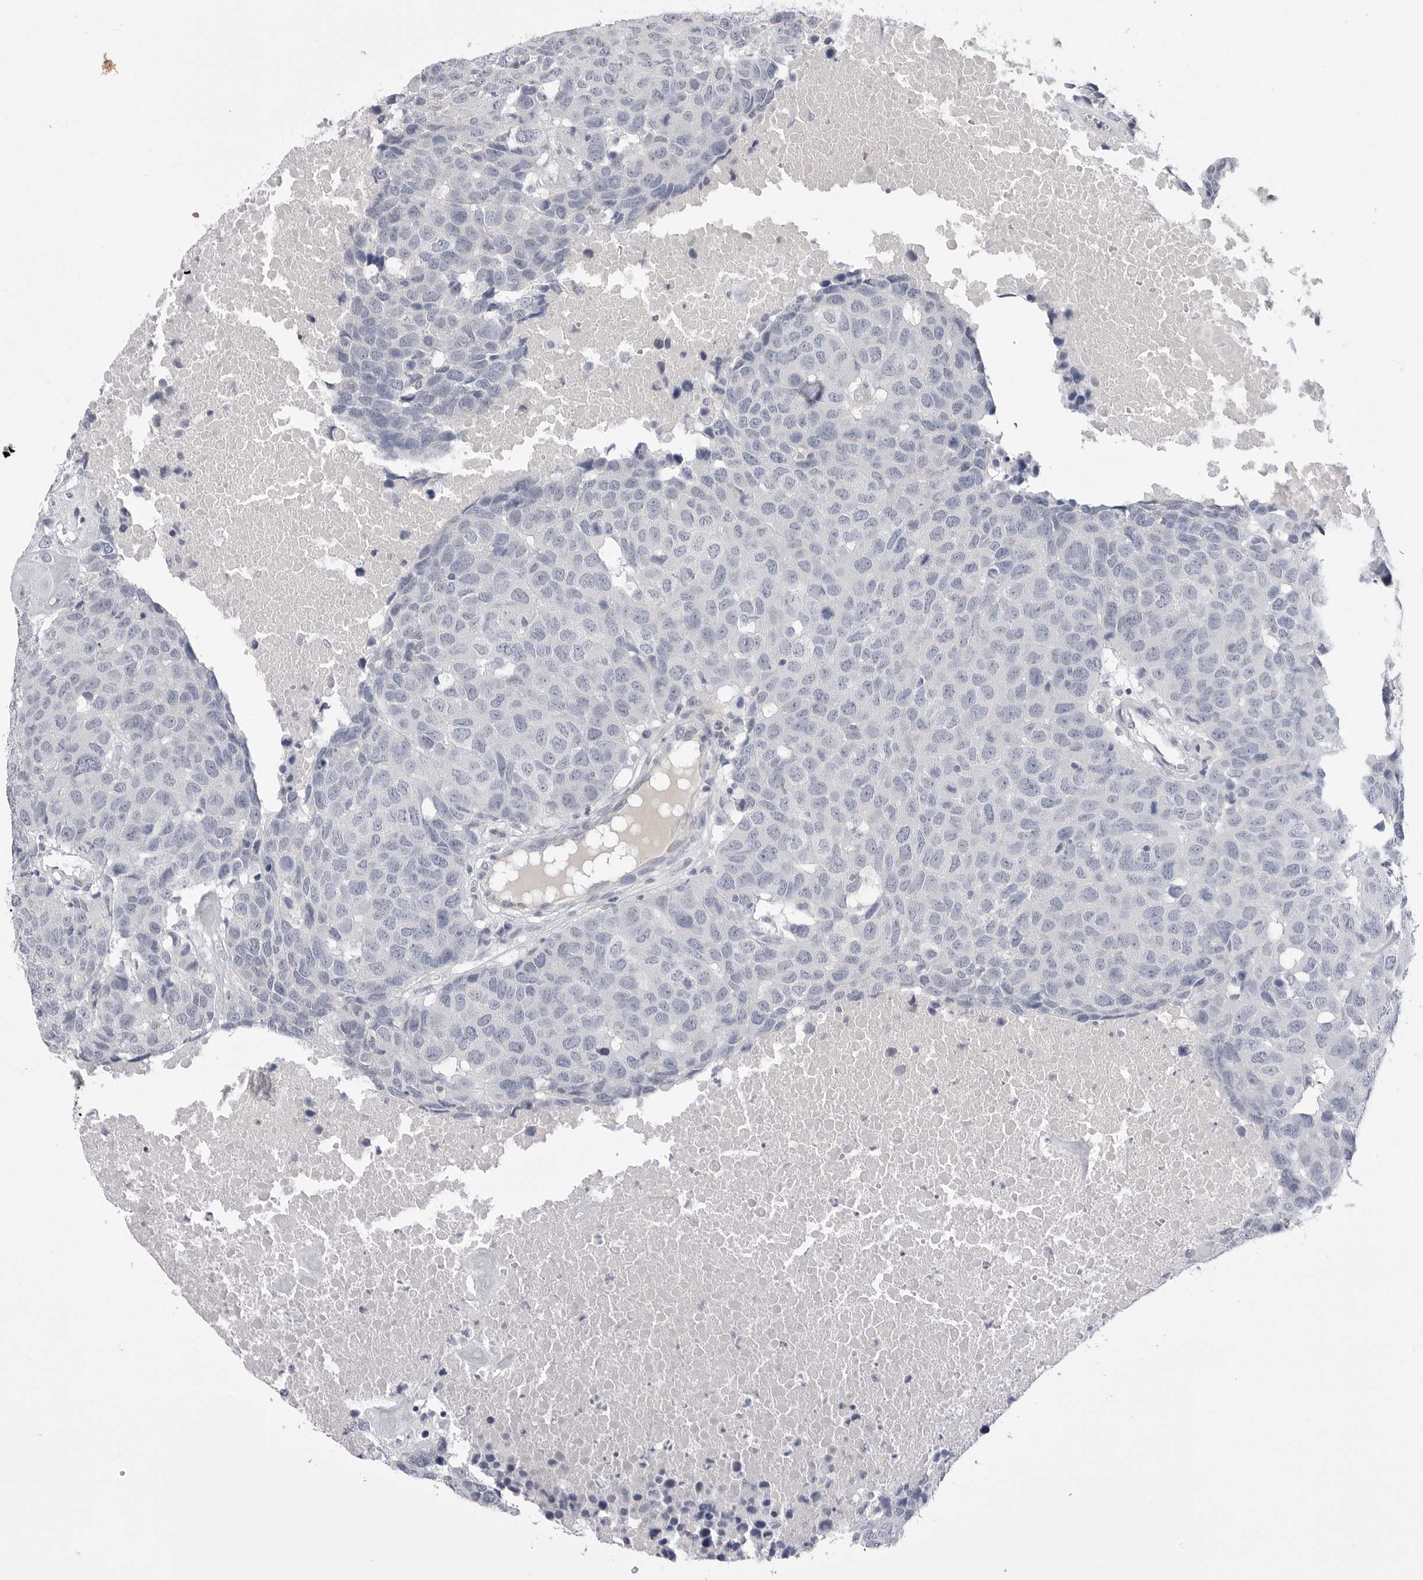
{"staining": {"intensity": "negative", "quantity": "none", "location": "none"}, "tissue": "head and neck cancer", "cell_type": "Tumor cells", "image_type": "cancer", "snomed": [{"axis": "morphology", "description": "Squamous cell carcinoma, NOS"}, {"axis": "topography", "description": "Head-Neck"}], "caption": "This is an immunohistochemistry (IHC) image of human head and neck squamous cell carcinoma. There is no expression in tumor cells.", "gene": "DLGAP3", "patient": {"sex": "male", "age": 66}}